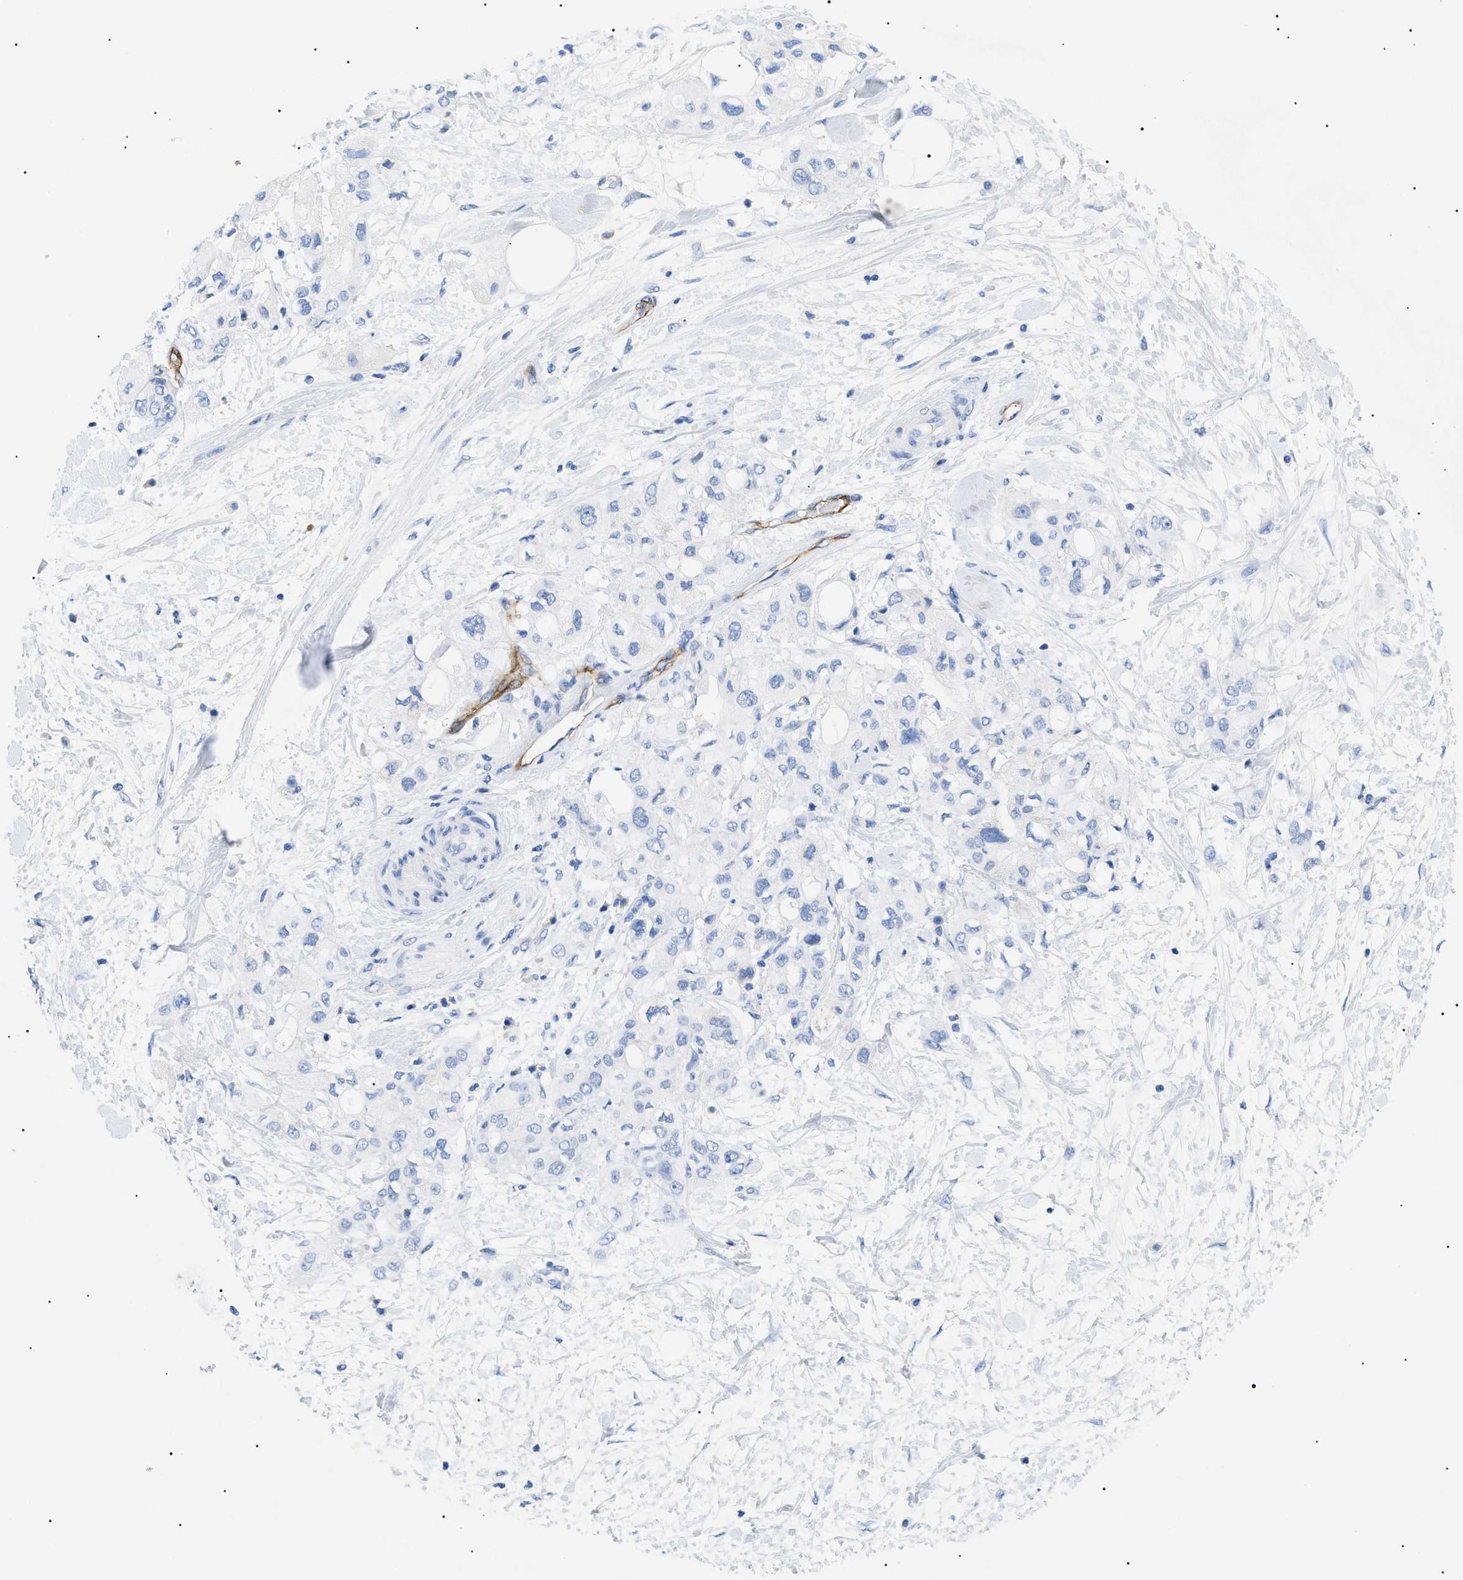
{"staining": {"intensity": "negative", "quantity": "none", "location": "none"}, "tissue": "pancreatic cancer", "cell_type": "Tumor cells", "image_type": "cancer", "snomed": [{"axis": "morphology", "description": "Adenocarcinoma, NOS"}, {"axis": "topography", "description": "Pancreas"}], "caption": "An immunohistochemistry photomicrograph of pancreatic cancer is shown. There is no staining in tumor cells of pancreatic cancer.", "gene": "ACKR1", "patient": {"sex": "female", "age": 56}}